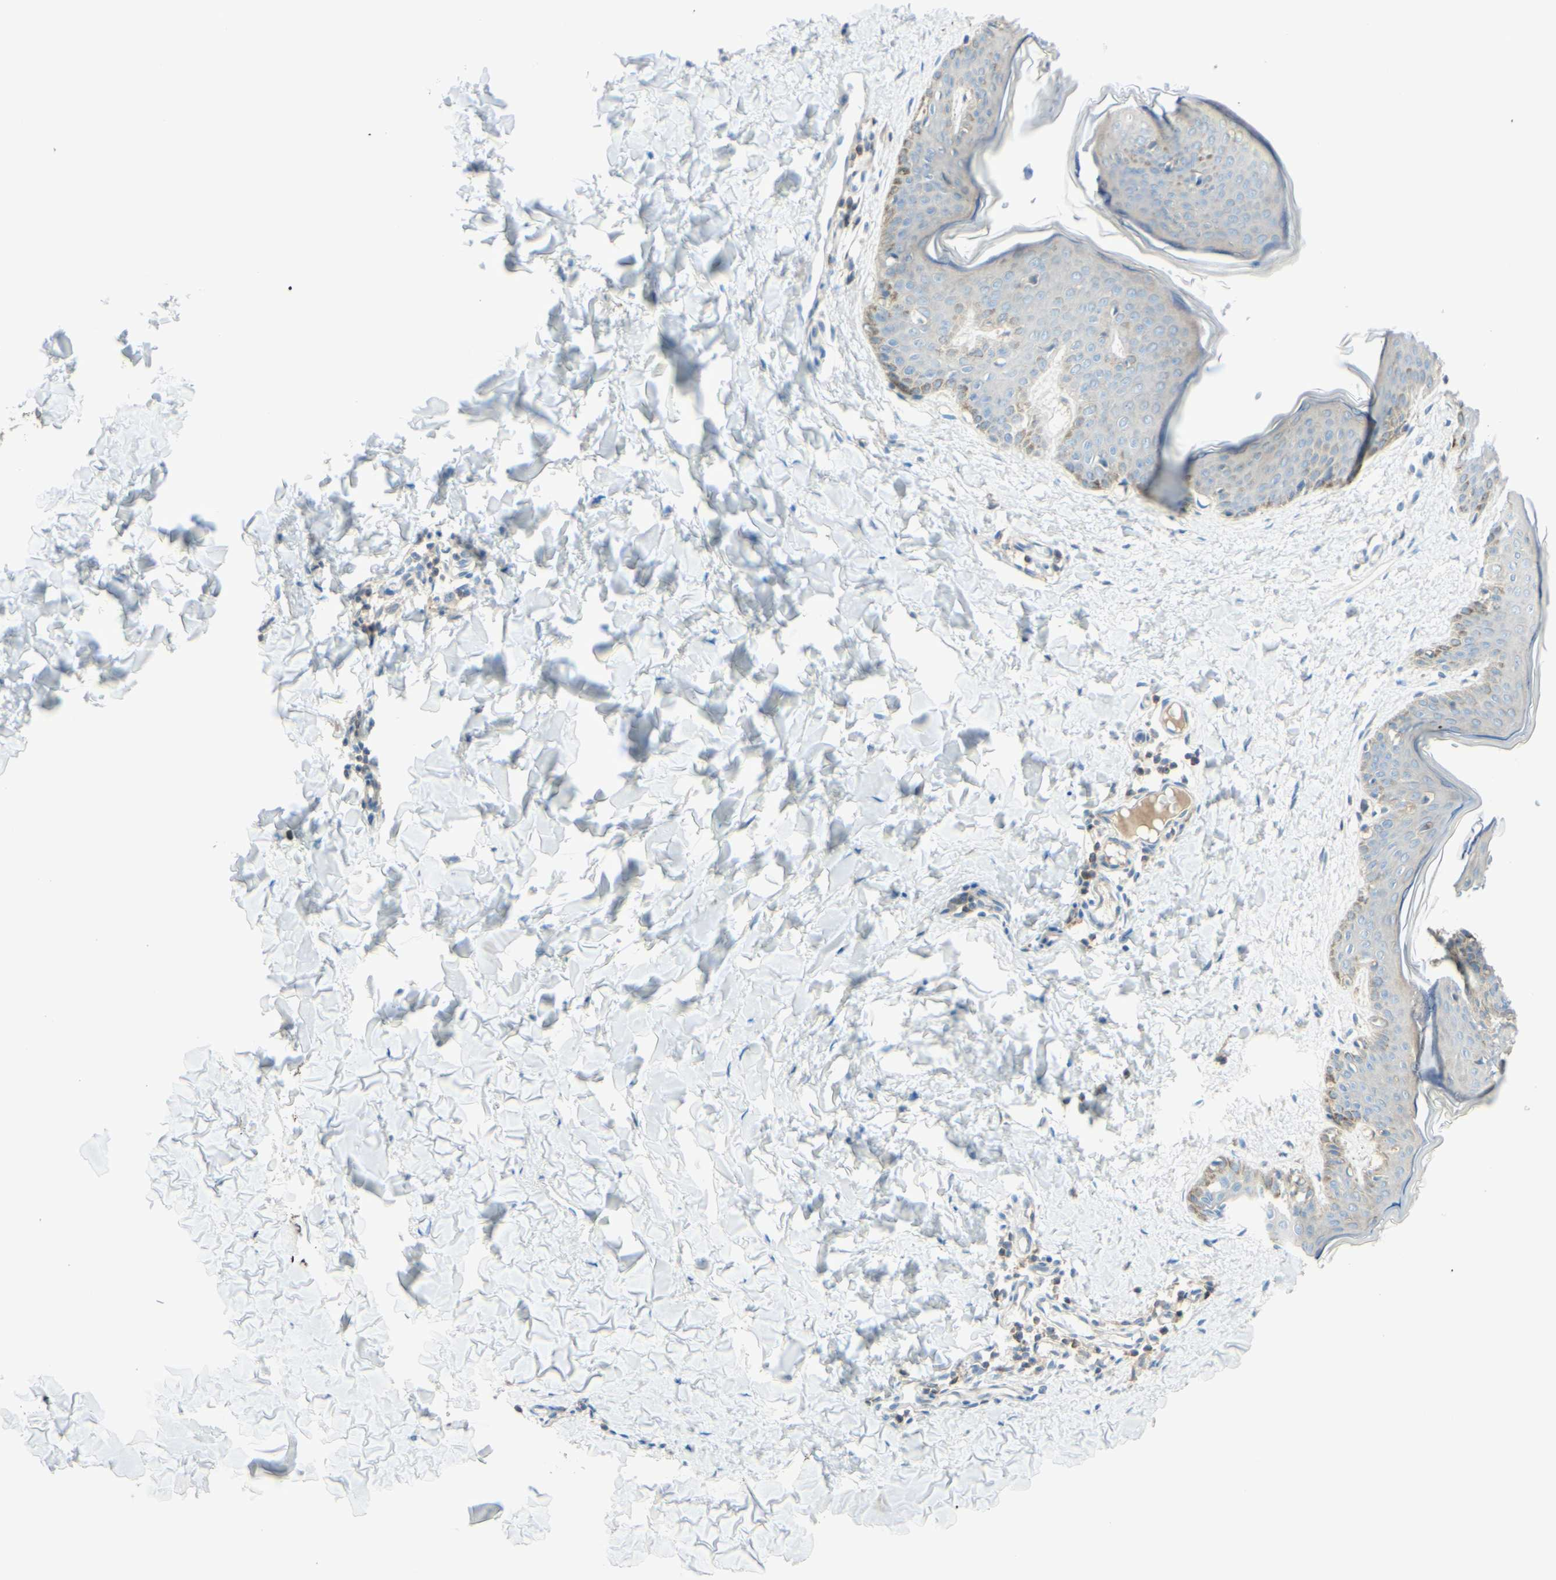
{"staining": {"intensity": "negative", "quantity": "none", "location": "none"}, "tissue": "skin", "cell_type": "Fibroblasts", "image_type": "normal", "snomed": [{"axis": "morphology", "description": "Normal tissue, NOS"}, {"axis": "topography", "description": "Skin"}], "caption": "The immunohistochemistry (IHC) histopathology image has no significant positivity in fibroblasts of skin. (DAB (3,3'-diaminobenzidine) immunohistochemistry (IHC) with hematoxylin counter stain).", "gene": "MTM1", "patient": {"sex": "female", "age": 17}}